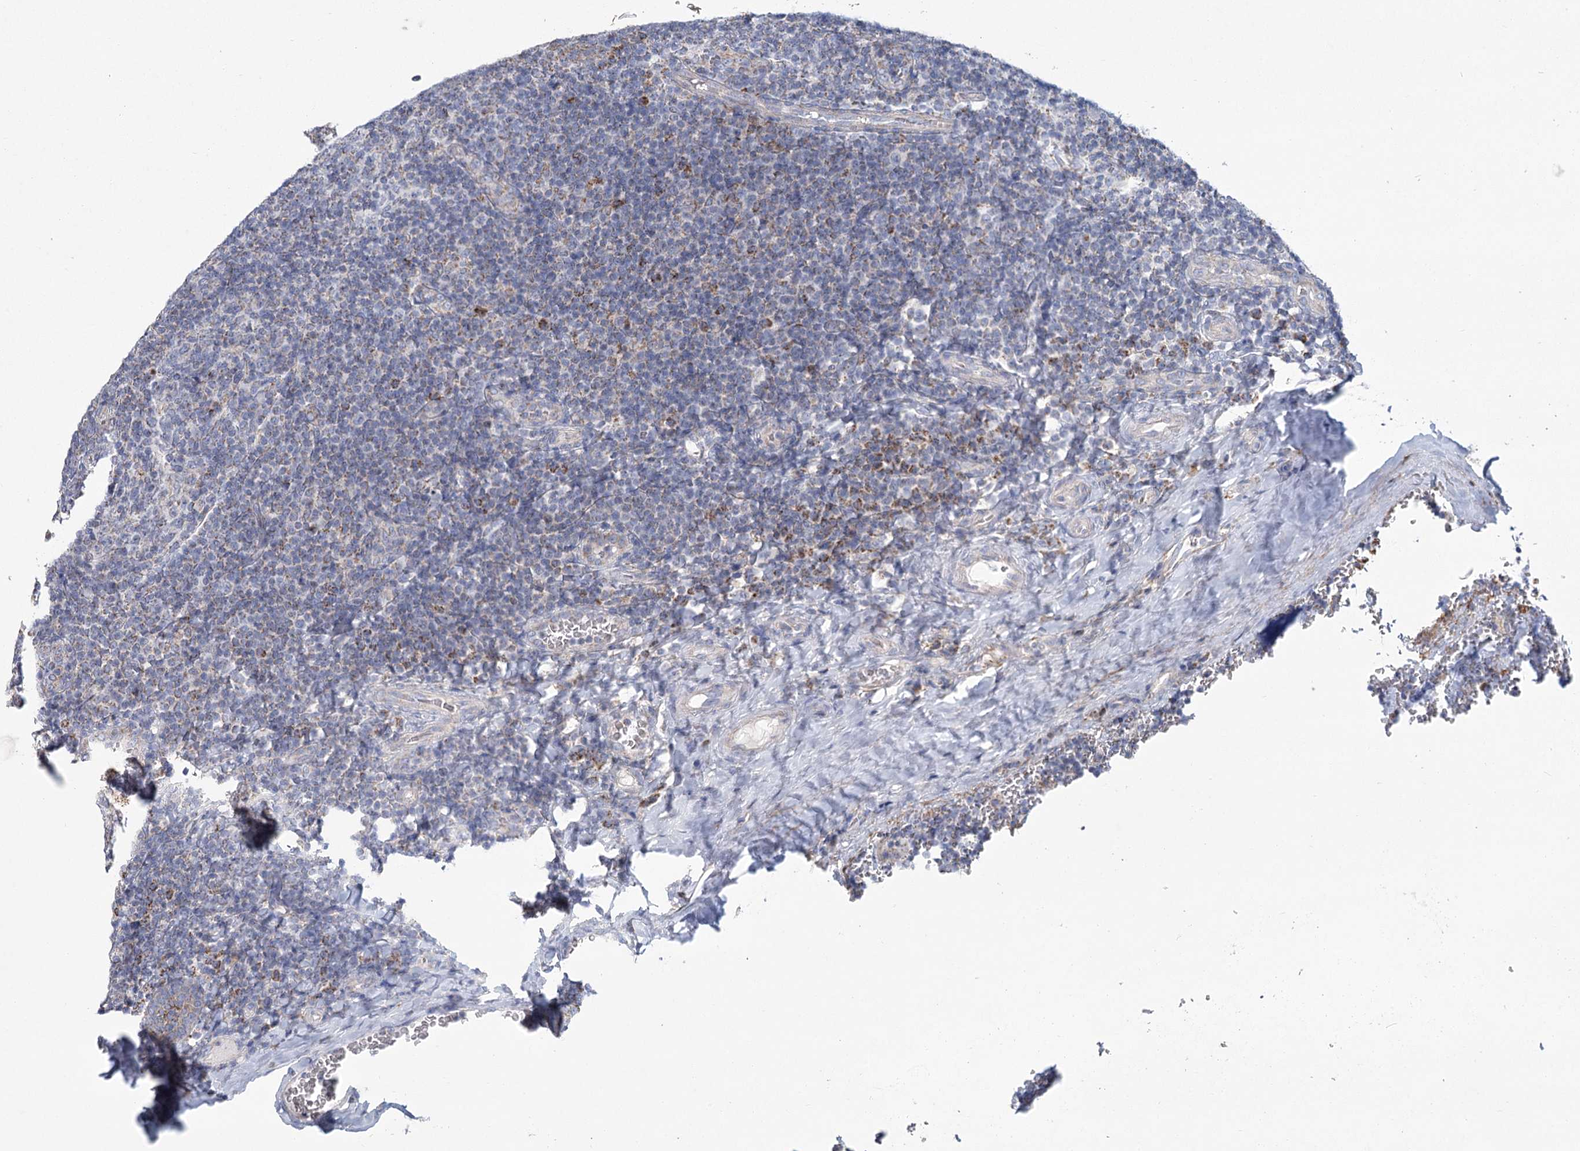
{"staining": {"intensity": "negative", "quantity": "none", "location": "none"}, "tissue": "tonsil", "cell_type": "Germinal center cells", "image_type": "normal", "snomed": [{"axis": "morphology", "description": "Normal tissue, NOS"}, {"axis": "topography", "description": "Tonsil"}], "caption": "The image displays no staining of germinal center cells in unremarkable tonsil.", "gene": "SNX7", "patient": {"sex": "male", "age": 17}}